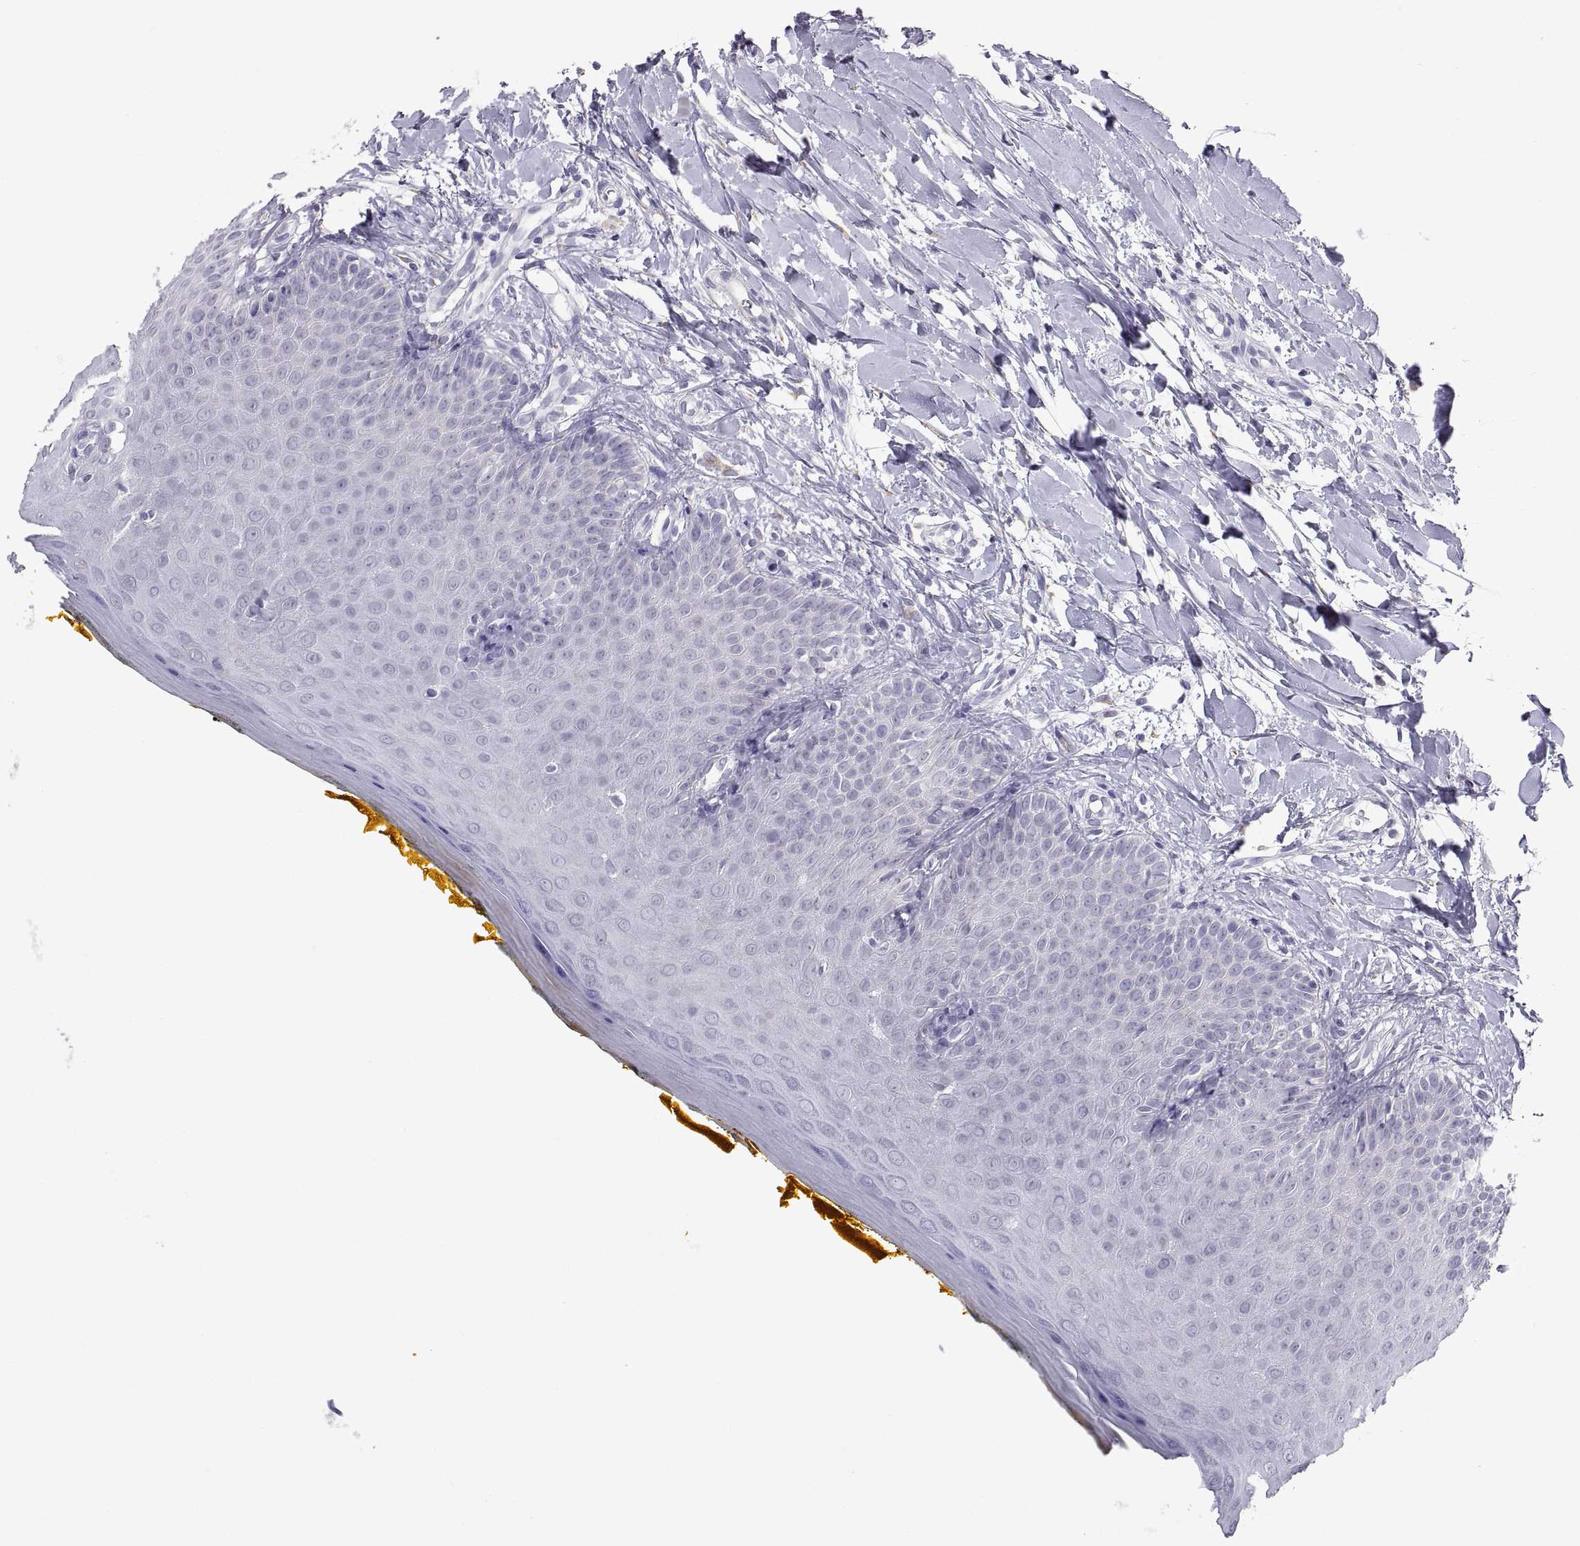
{"staining": {"intensity": "negative", "quantity": "none", "location": "none"}, "tissue": "oral mucosa", "cell_type": "Squamous epithelial cells", "image_type": "normal", "snomed": [{"axis": "morphology", "description": "Normal tissue, NOS"}, {"axis": "topography", "description": "Oral tissue"}], "caption": "DAB immunohistochemical staining of normal oral mucosa demonstrates no significant staining in squamous epithelial cells. (DAB (3,3'-diaminobenzidine) immunohistochemistry visualized using brightfield microscopy, high magnification).", "gene": "TNNC1", "patient": {"sex": "female", "age": 43}}